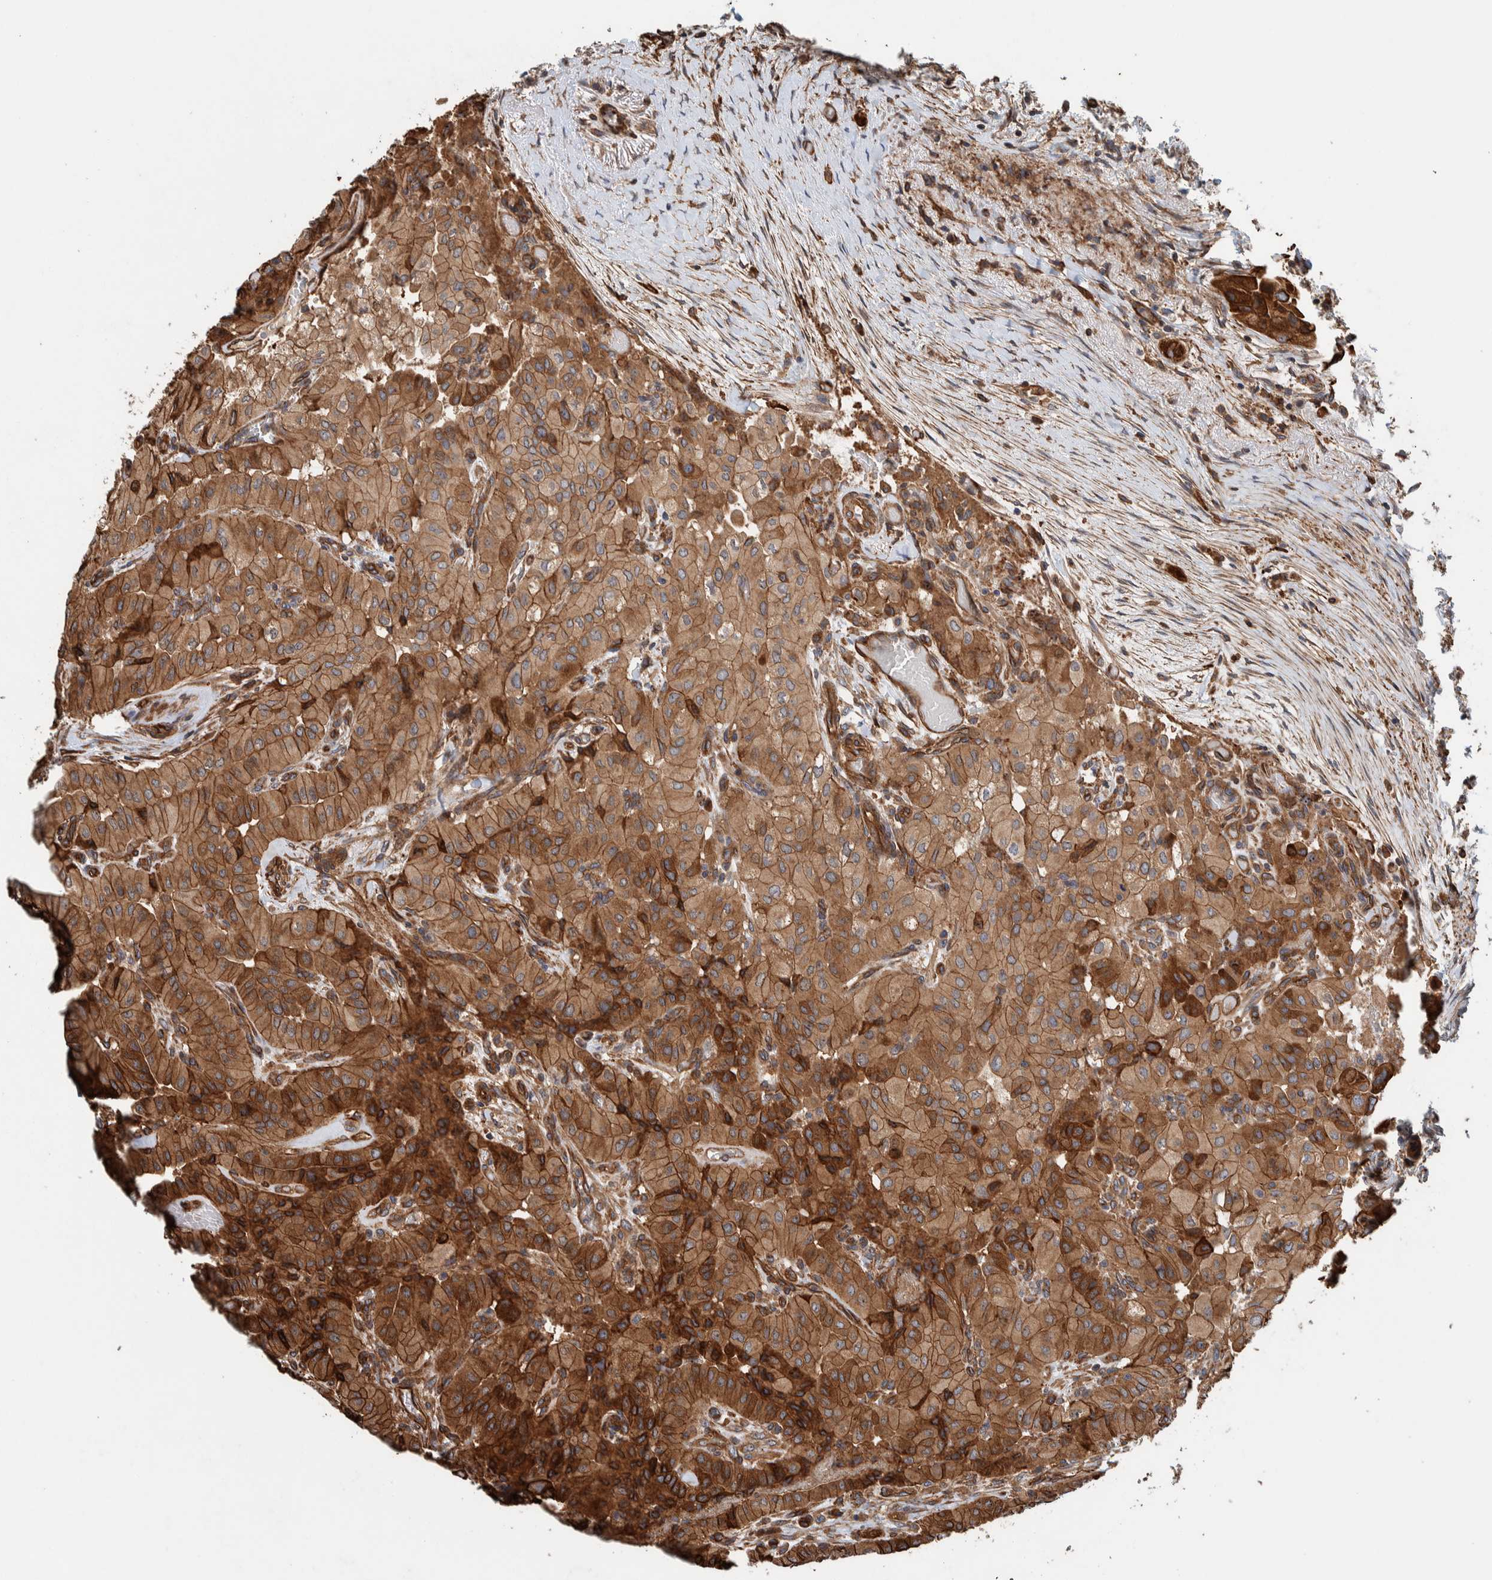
{"staining": {"intensity": "strong", "quantity": ">75%", "location": "cytoplasmic/membranous"}, "tissue": "thyroid cancer", "cell_type": "Tumor cells", "image_type": "cancer", "snomed": [{"axis": "morphology", "description": "Papillary adenocarcinoma, NOS"}, {"axis": "topography", "description": "Thyroid gland"}], "caption": "Strong cytoplasmic/membranous positivity is present in about >75% of tumor cells in thyroid cancer.", "gene": "PKD1L1", "patient": {"sex": "female", "age": 59}}